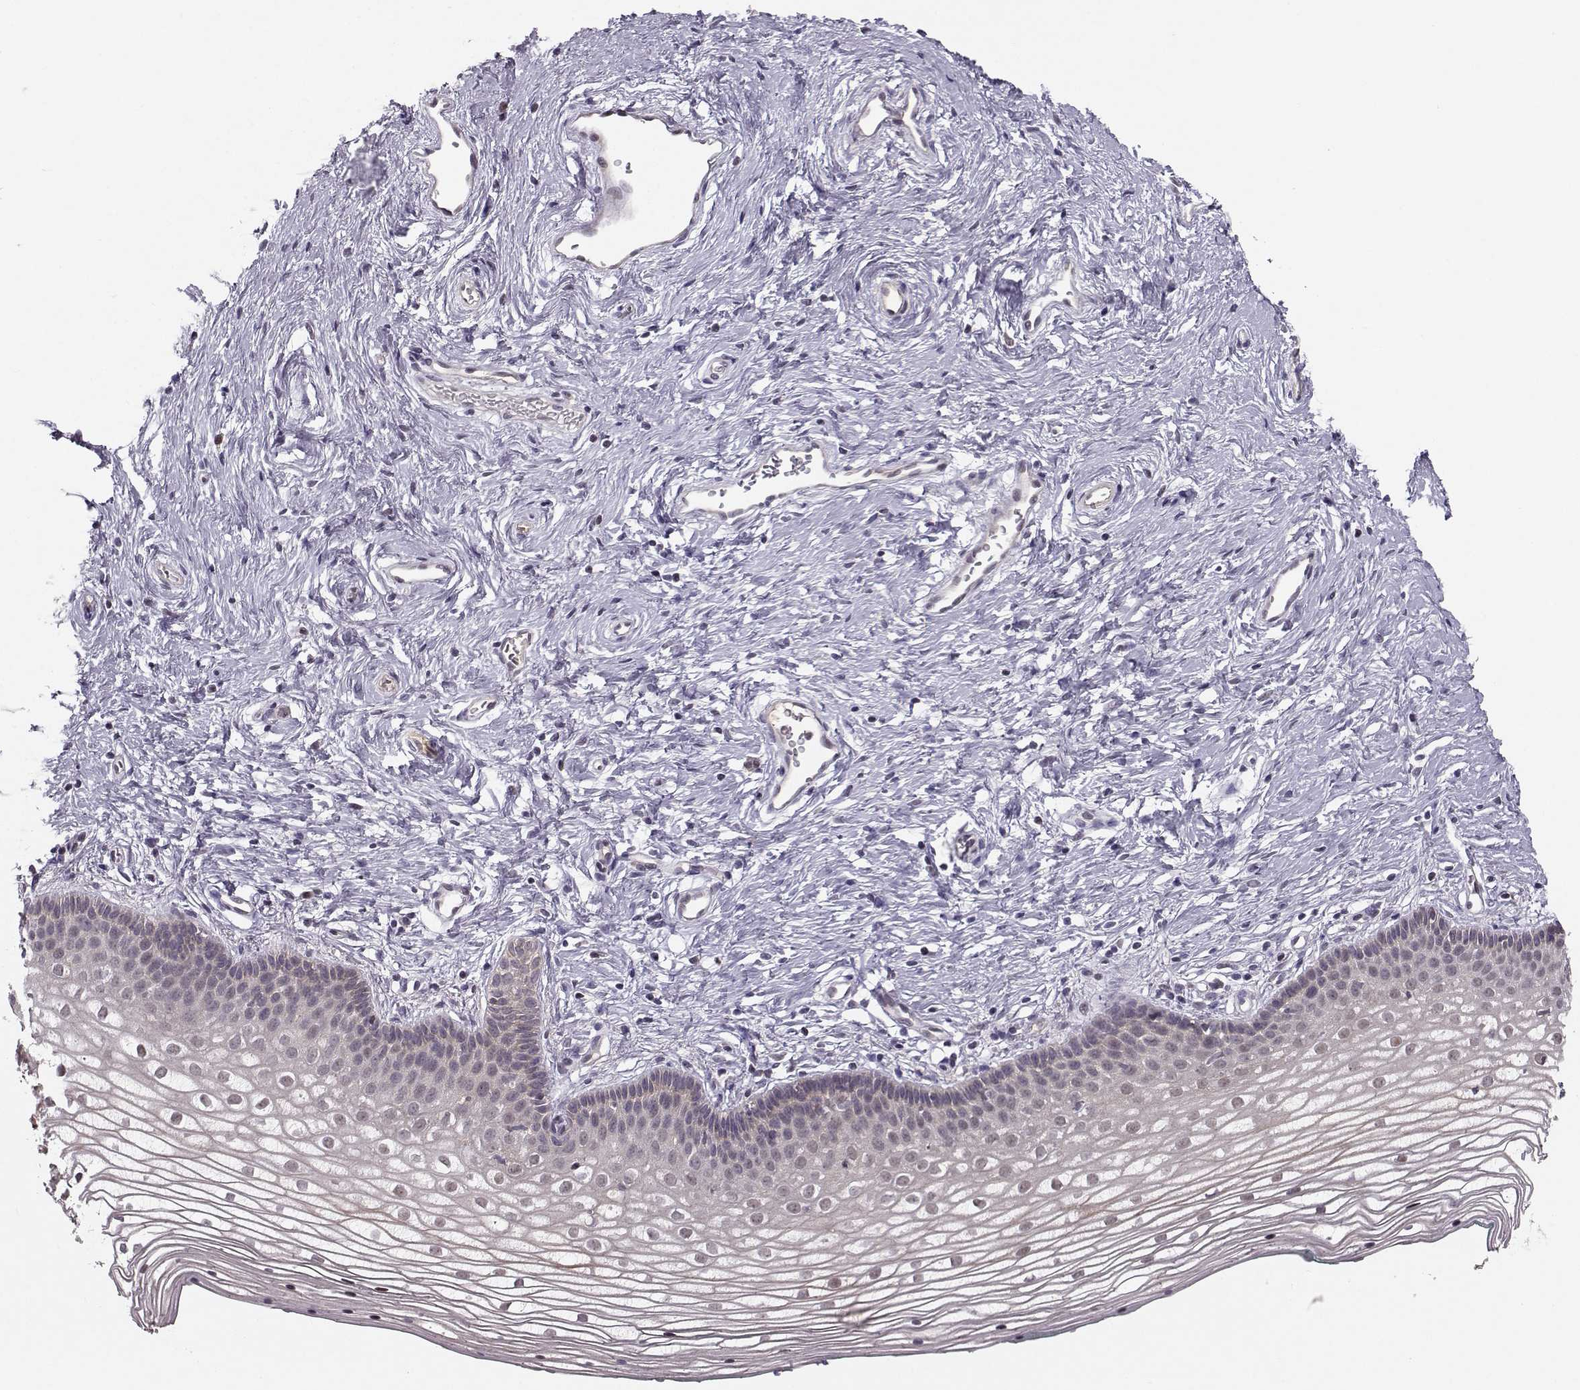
{"staining": {"intensity": "negative", "quantity": "none", "location": "none"}, "tissue": "vagina", "cell_type": "Squamous epithelial cells", "image_type": "normal", "snomed": [{"axis": "morphology", "description": "Normal tissue, NOS"}, {"axis": "topography", "description": "Vagina"}], "caption": "The IHC photomicrograph has no significant expression in squamous epithelial cells of vagina.", "gene": "PKP2", "patient": {"sex": "female", "age": 36}}